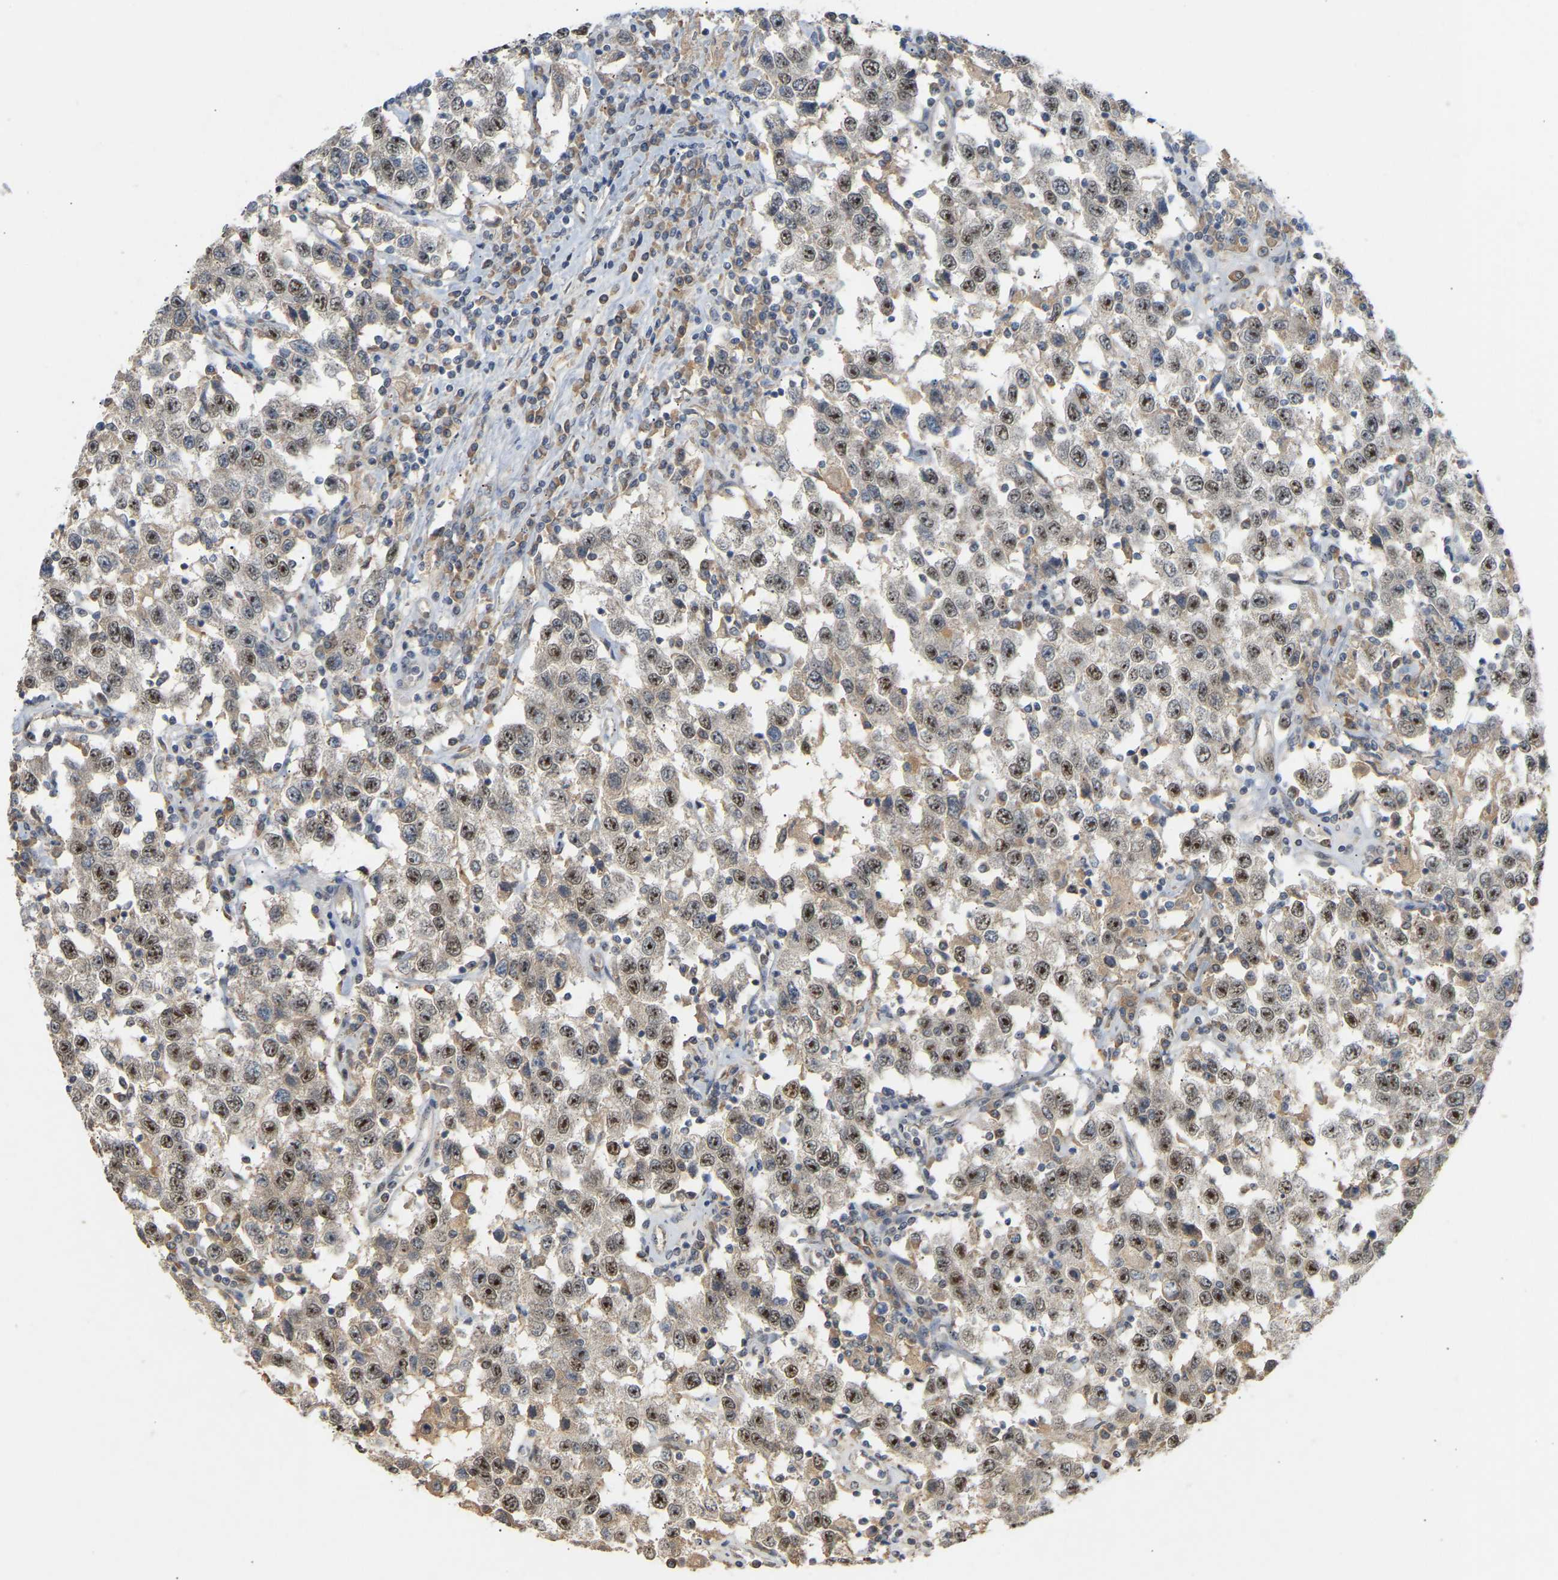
{"staining": {"intensity": "moderate", "quantity": ">75%", "location": "nuclear"}, "tissue": "testis cancer", "cell_type": "Tumor cells", "image_type": "cancer", "snomed": [{"axis": "morphology", "description": "Seminoma, NOS"}, {"axis": "topography", "description": "Testis"}], "caption": "Seminoma (testis) stained with IHC exhibits moderate nuclear staining in about >75% of tumor cells.", "gene": "PTPN4", "patient": {"sex": "male", "age": 41}}